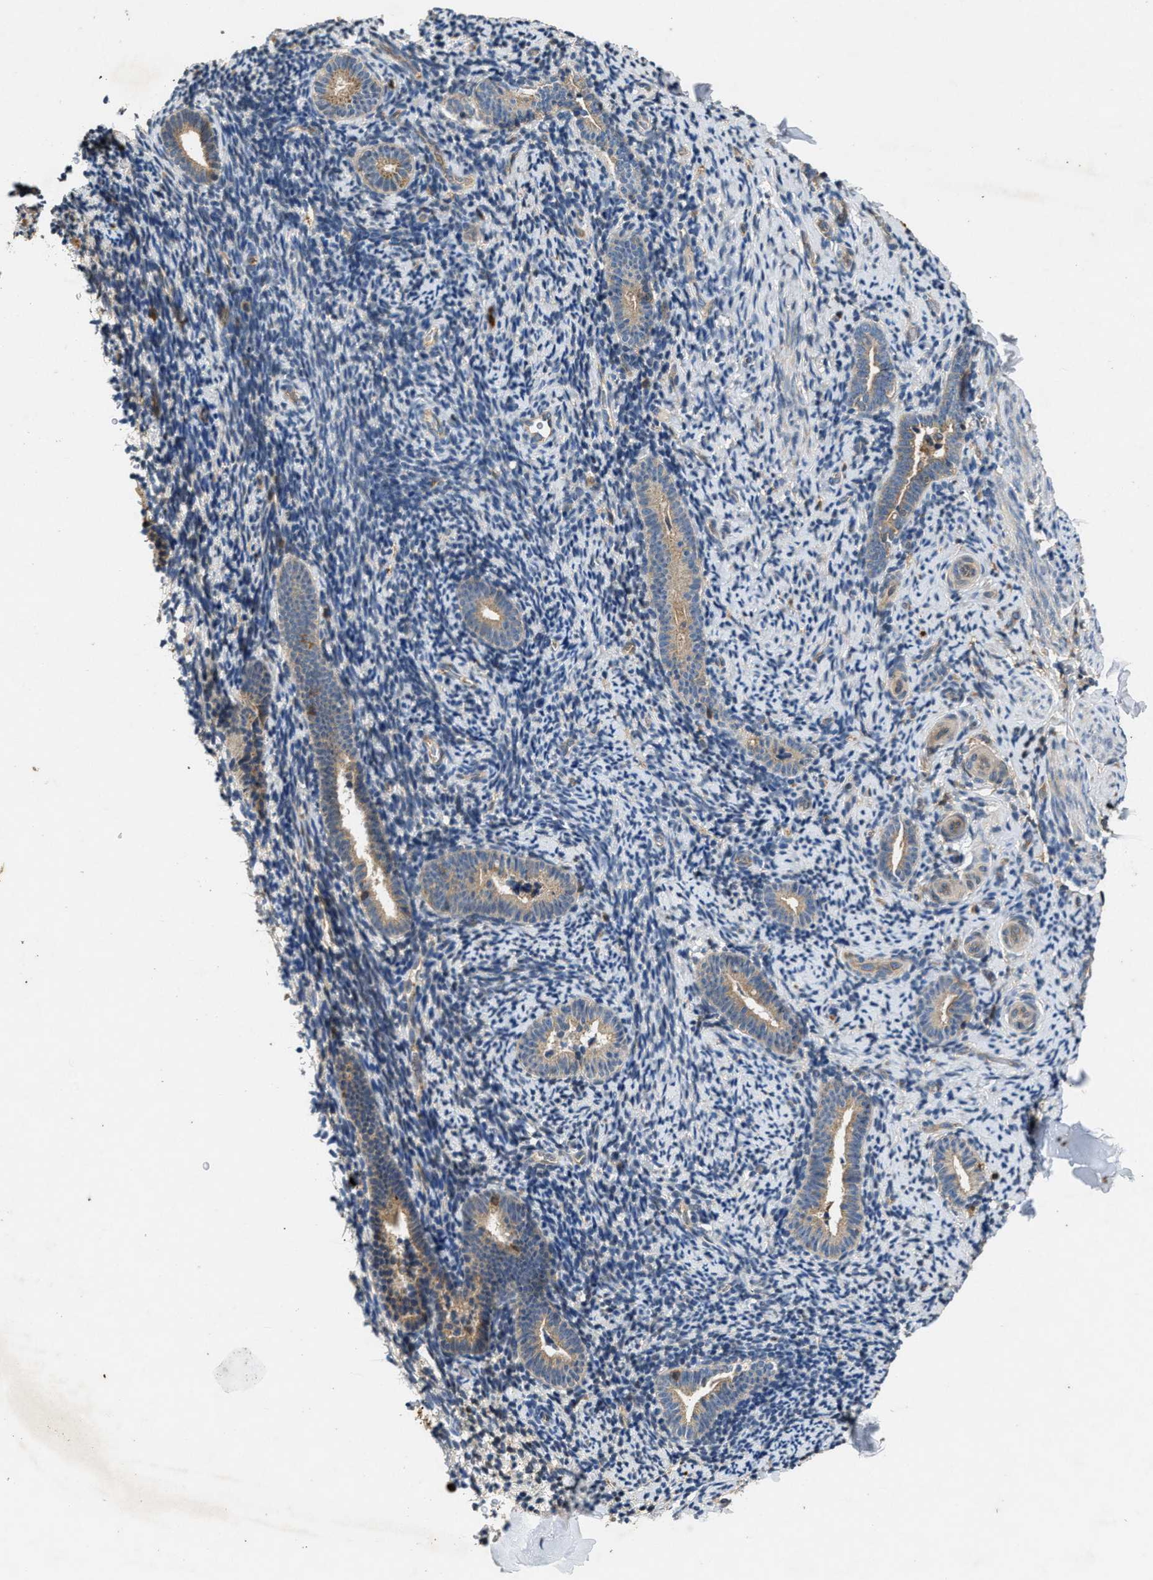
{"staining": {"intensity": "moderate", "quantity": "<25%", "location": "cytoplasmic/membranous"}, "tissue": "endometrium", "cell_type": "Cells in endometrial stroma", "image_type": "normal", "snomed": [{"axis": "morphology", "description": "Normal tissue, NOS"}, {"axis": "topography", "description": "Endometrium"}], "caption": "IHC micrograph of unremarkable endometrium stained for a protein (brown), which reveals low levels of moderate cytoplasmic/membranous expression in approximately <25% of cells in endometrial stroma.", "gene": "CHUK", "patient": {"sex": "female", "age": 51}}